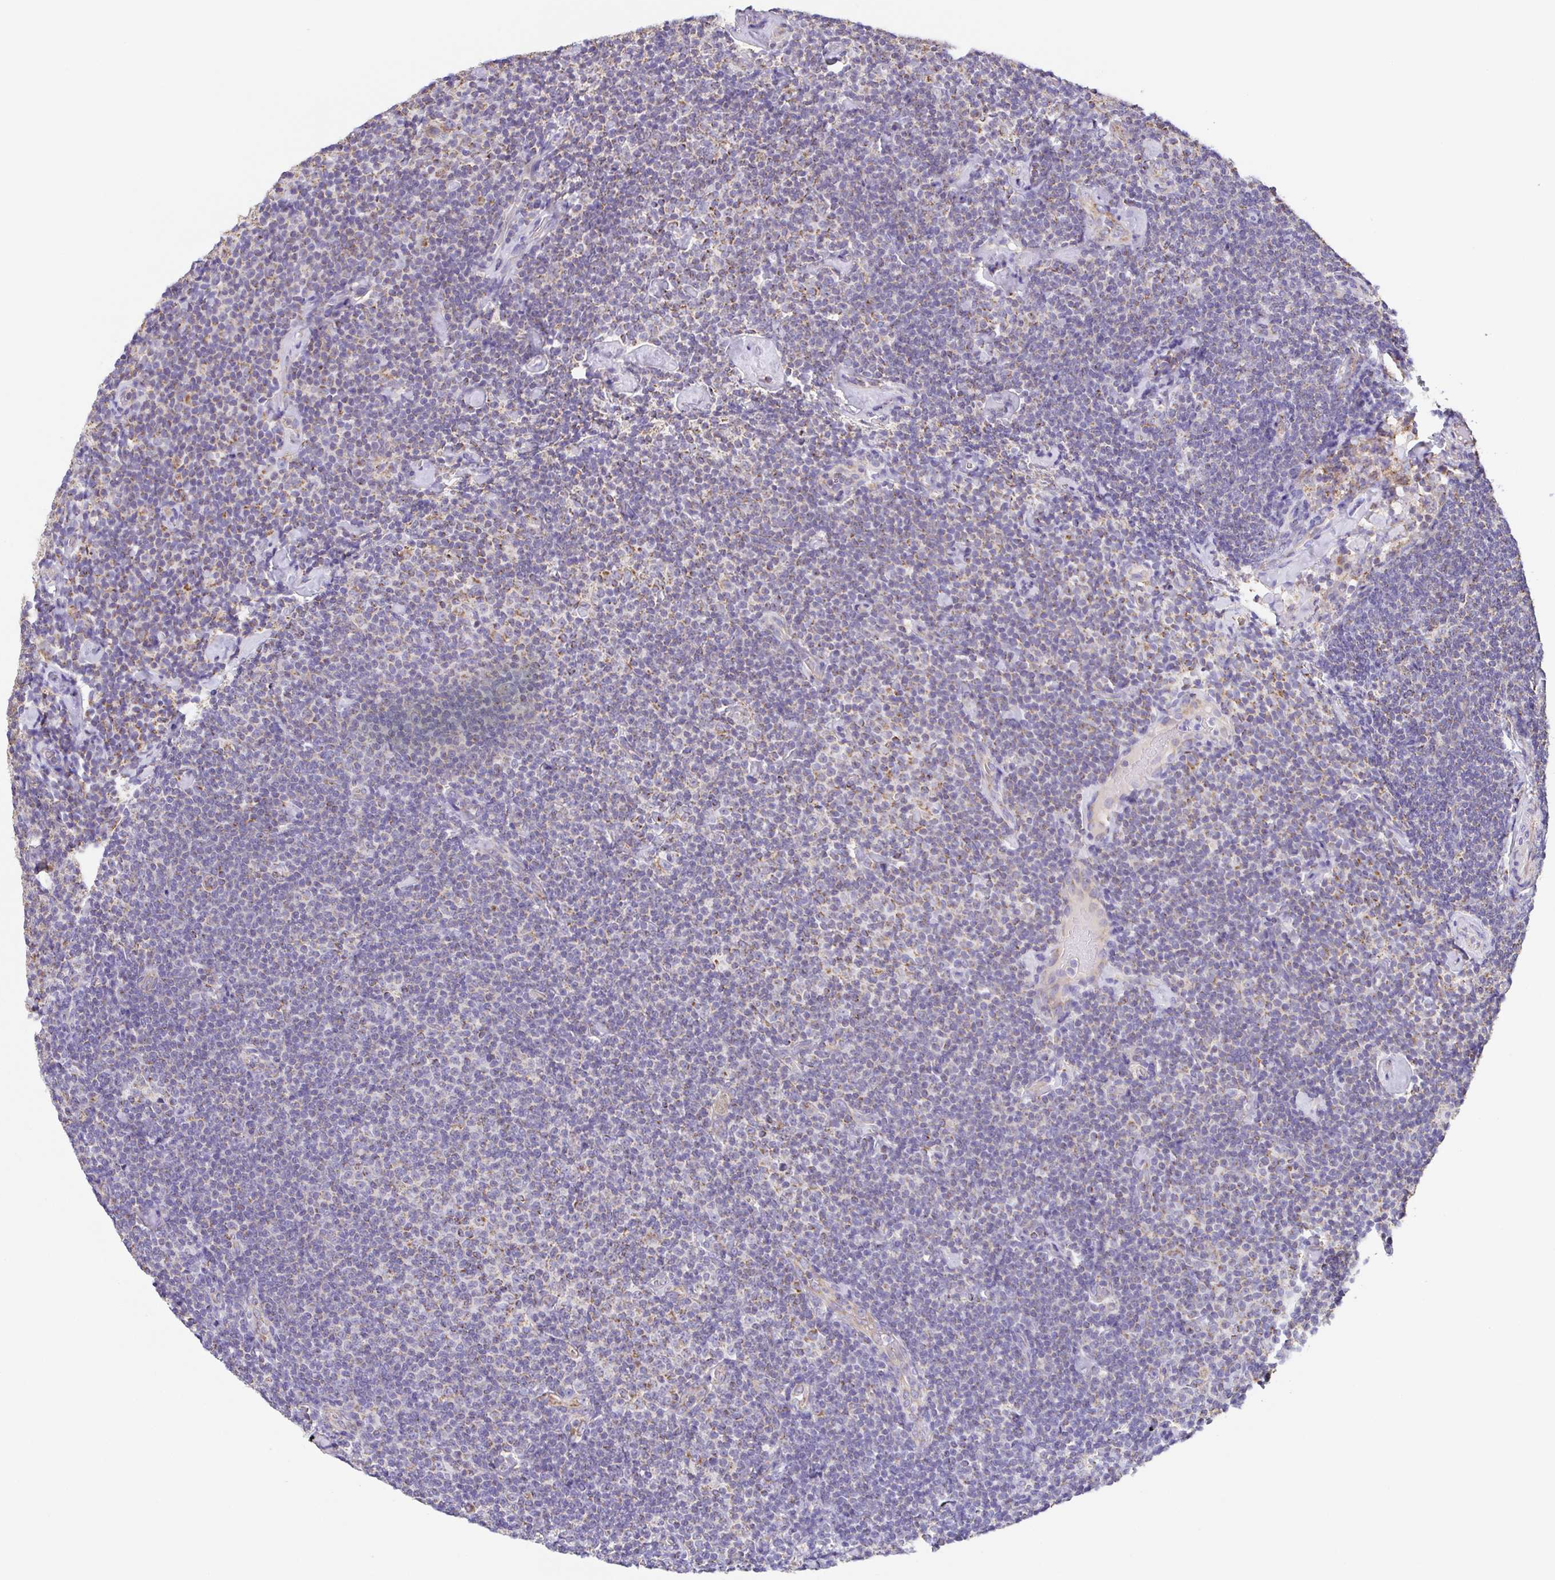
{"staining": {"intensity": "weak", "quantity": "25%-75%", "location": "cytoplasmic/membranous"}, "tissue": "lymphoma", "cell_type": "Tumor cells", "image_type": "cancer", "snomed": [{"axis": "morphology", "description": "Malignant lymphoma, non-Hodgkin's type, Low grade"}, {"axis": "topography", "description": "Lymph node"}], "caption": "Lymphoma stained for a protein (brown) demonstrates weak cytoplasmic/membranous positive staining in about 25%-75% of tumor cells.", "gene": "GINM1", "patient": {"sex": "male", "age": 81}}